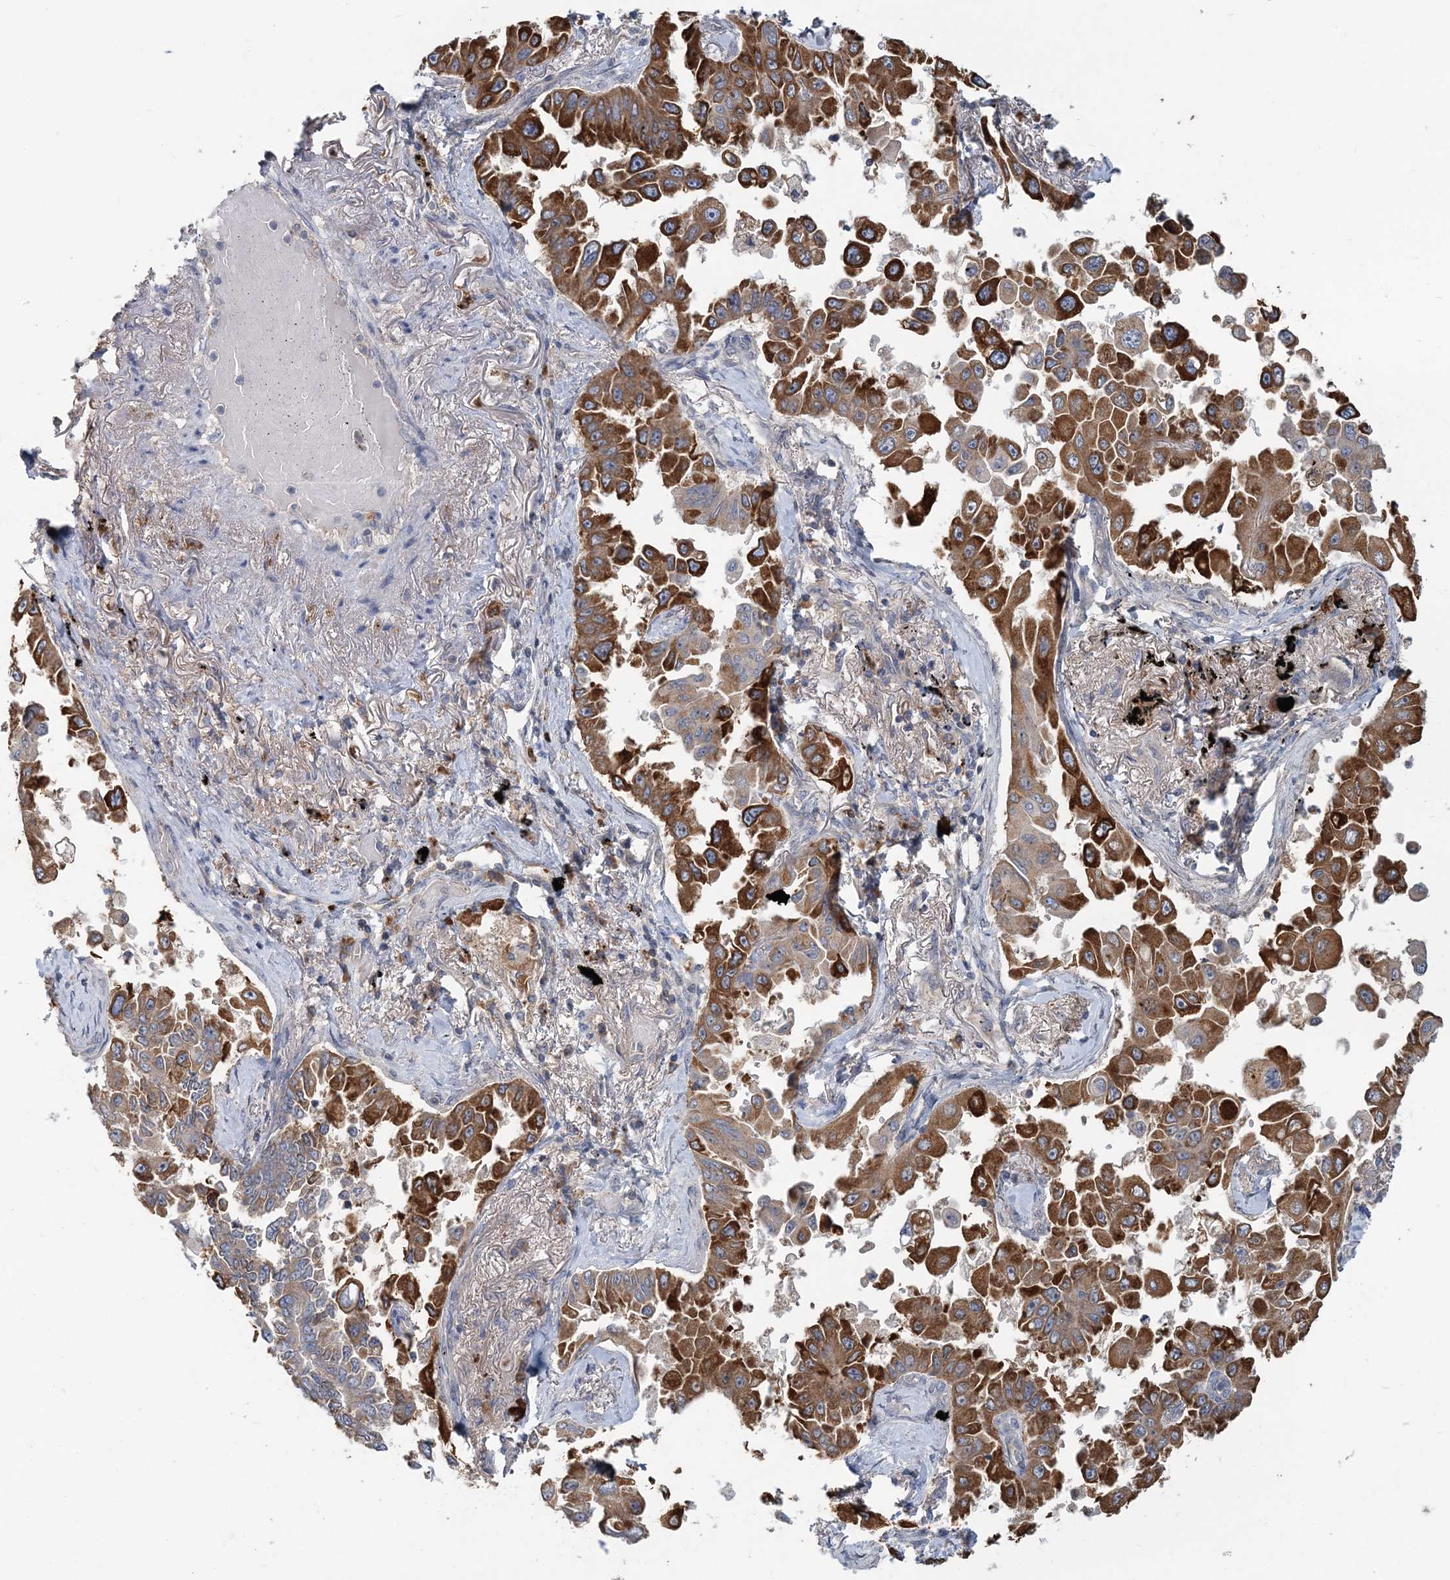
{"staining": {"intensity": "strong", "quantity": ">75%", "location": "cytoplasmic/membranous"}, "tissue": "lung cancer", "cell_type": "Tumor cells", "image_type": "cancer", "snomed": [{"axis": "morphology", "description": "Adenocarcinoma, NOS"}, {"axis": "topography", "description": "Lung"}], "caption": "A high-resolution image shows immunohistochemistry staining of adenocarcinoma (lung), which shows strong cytoplasmic/membranous staining in approximately >75% of tumor cells.", "gene": "RNF25", "patient": {"sex": "female", "age": 67}}